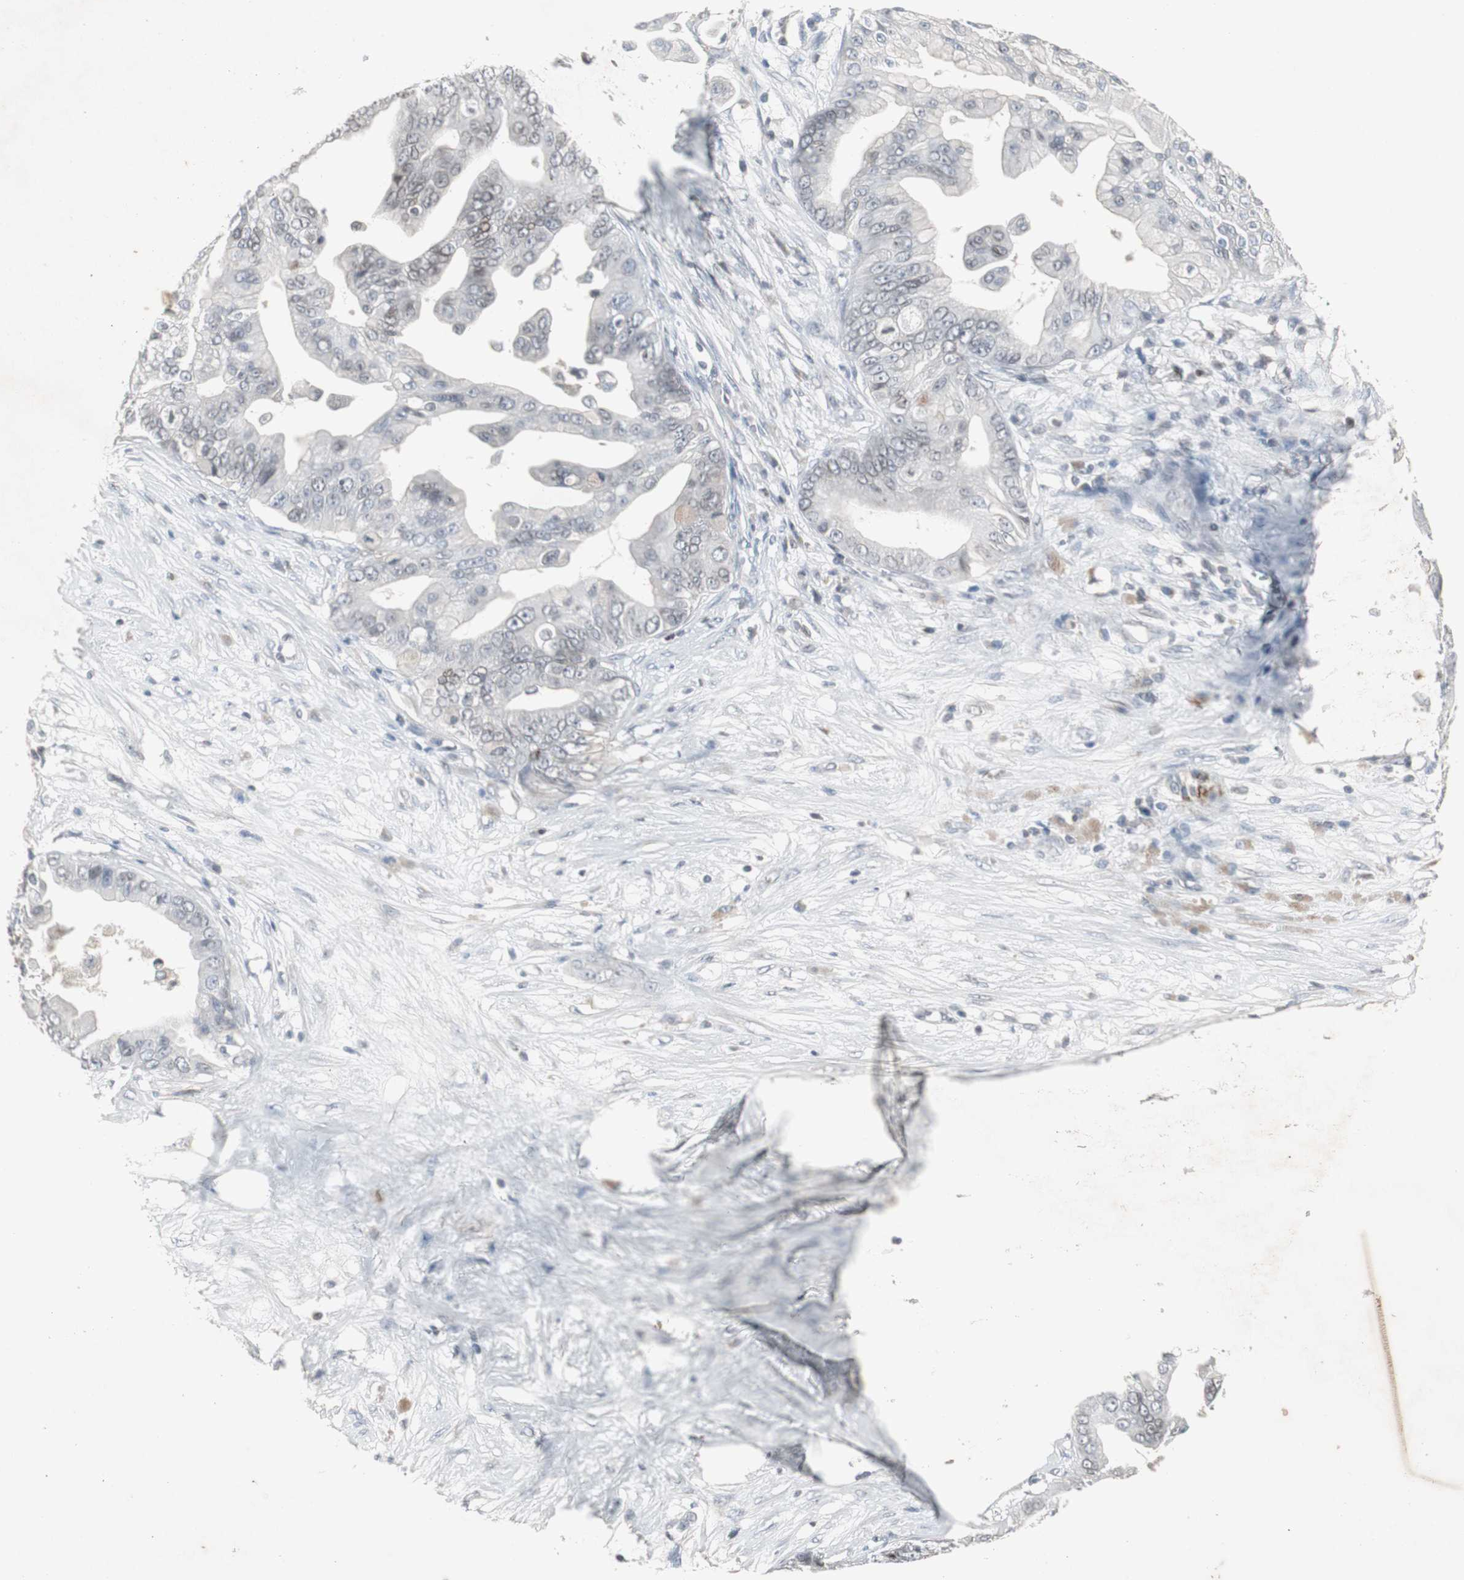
{"staining": {"intensity": "negative", "quantity": "none", "location": "none"}, "tissue": "pancreatic cancer", "cell_type": "Tumor cells", "image_type": "cancer", "snomed": [{"axis": "morphology", "description": "Adenocarcinoma, NOS"}, {"axis": "topography", "description": "Pancreas"}], "caption": "Pancreatic cancer (adenocarcinoma) stained for a protein using immunohistochemistry (IHC) exhibits no positivity tumor cells.", "gene": "ZNF396", "patient": {"sex": "female", "age": 75}}